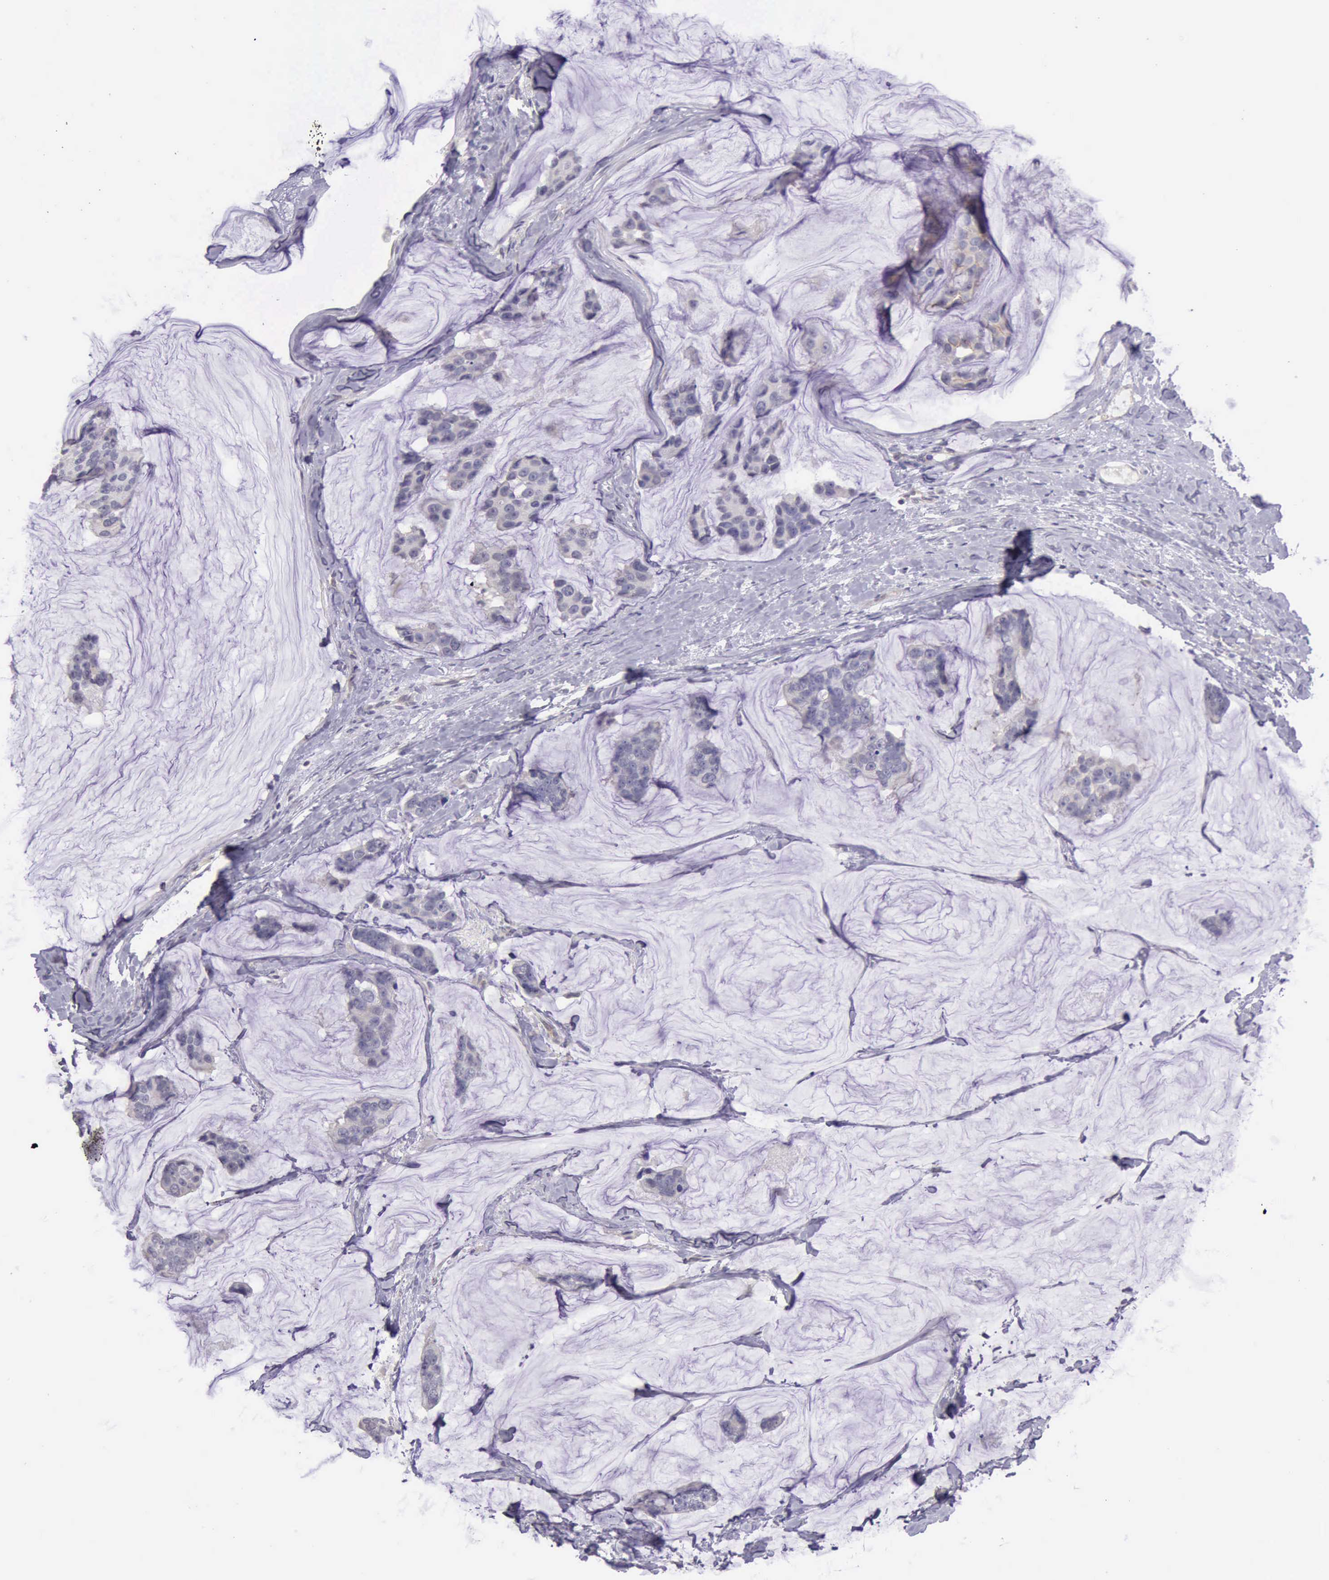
{"staining": {"intensity": "weak", "quantity": "<25%", "location": "cytoplasmic/membranous"}, "tissue": "breast cancer", "cell_type": "Tumor cells", "image_type": "cancer", "snomed": [{"axis": "morphology", "description": "Normal tissue, NOS"}, {"axis": "morphology", "description": "Duct carcinoma"}, {"axis": "topography", "description": "Breast"}], "caption": "There is no significant staining in tumor cells of breast cancer (invasive ductal carcinoma).", "gene": "KCND1", "patient": {"sex": "female", "age": 50}}